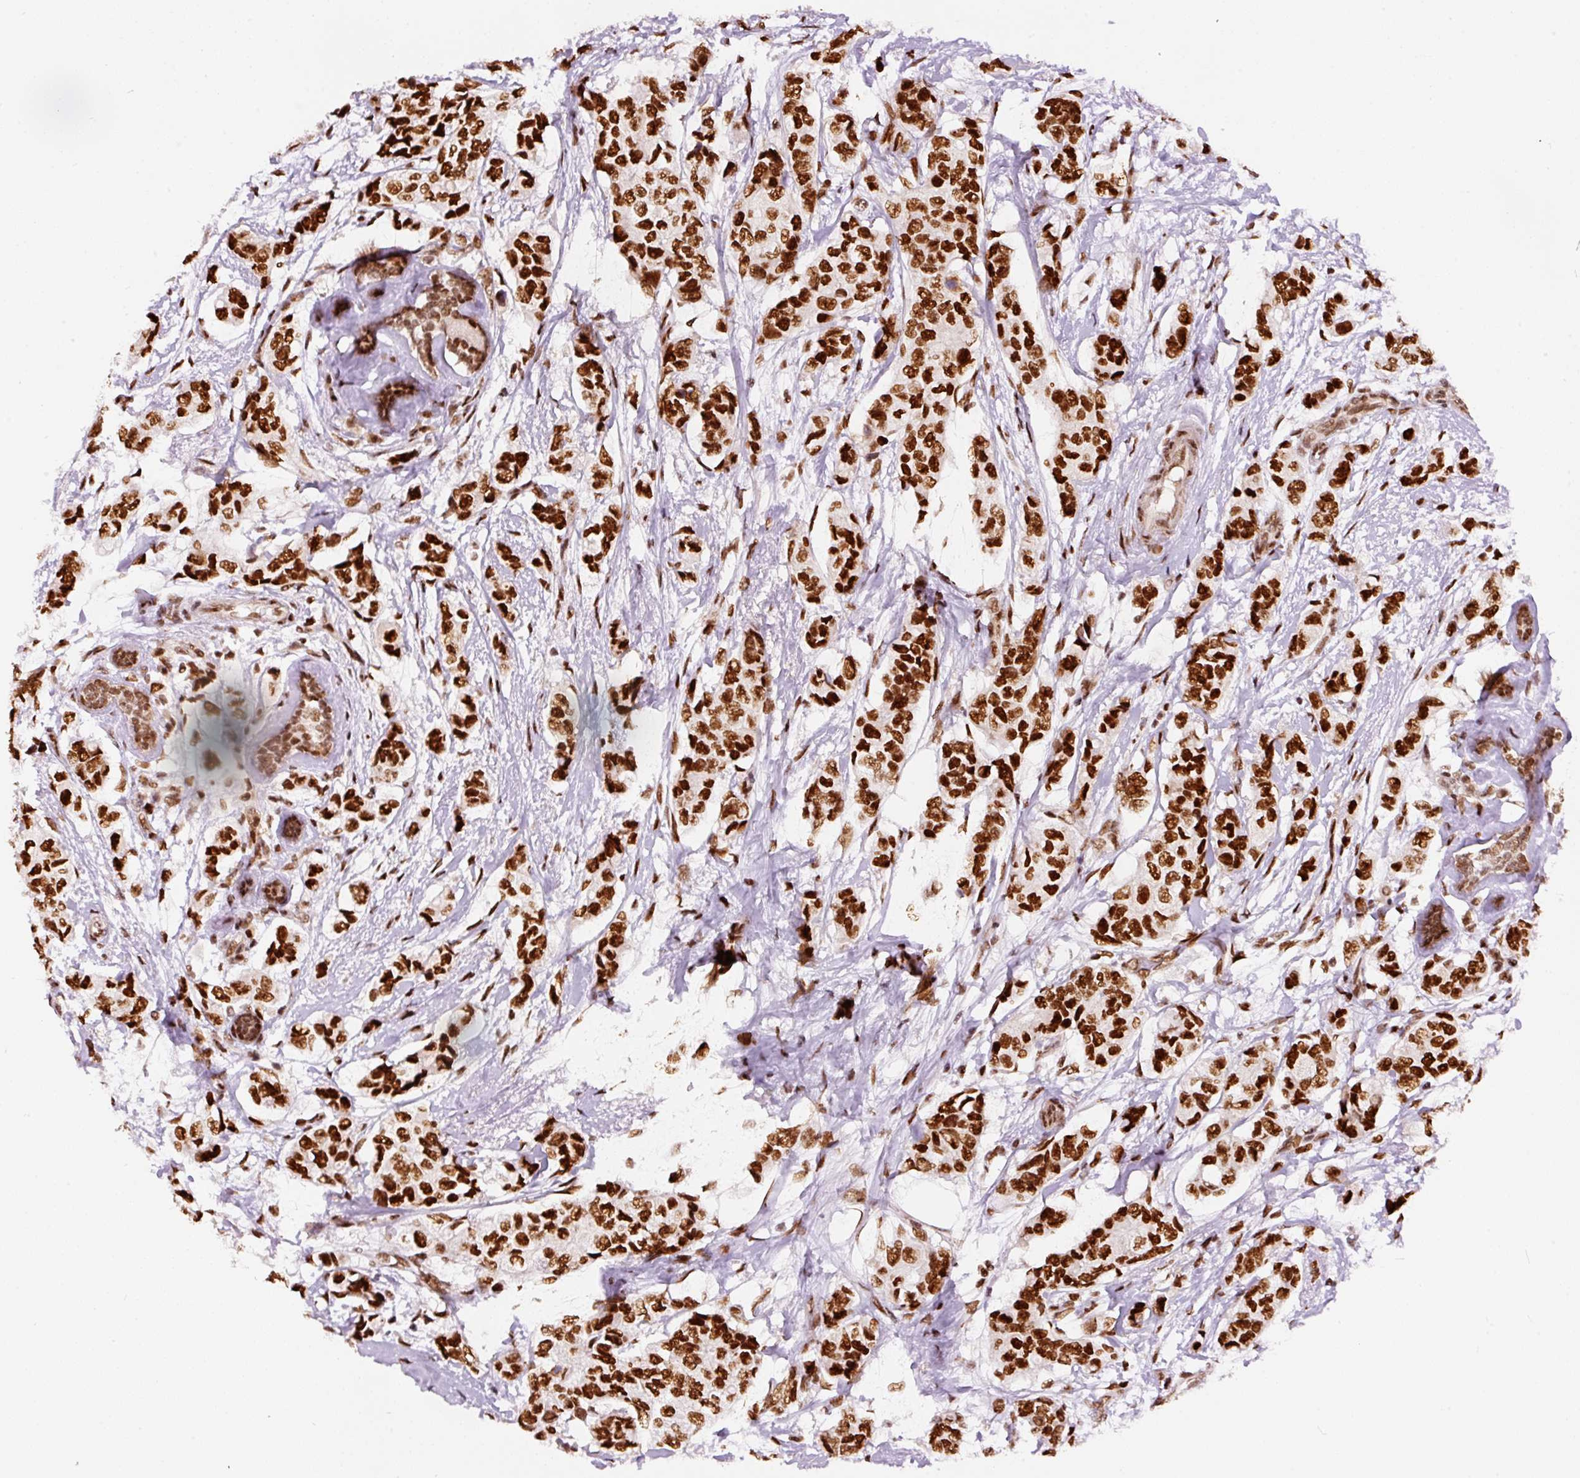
{"staining": {"intensity": "strong", "quantity": ">75%", "location": "nuclear"}, "tissue": "breast cancer", "cell_type": "Tumor cells", "image_type": "cancer", "snomed": [{"axis": "morphology", "description": "Lobular carcinoma"}, {"axis": "topography", "description": "Breast"}], "caption": "This micrograph reveals immunohistochemistry (IHC) staining of human lobular carcinoma (breast), with high strong nuclear staining in about >75% of tumor cells.", "gene": "HNRNPC", "patient": {"sex": "female", "age": 51}}